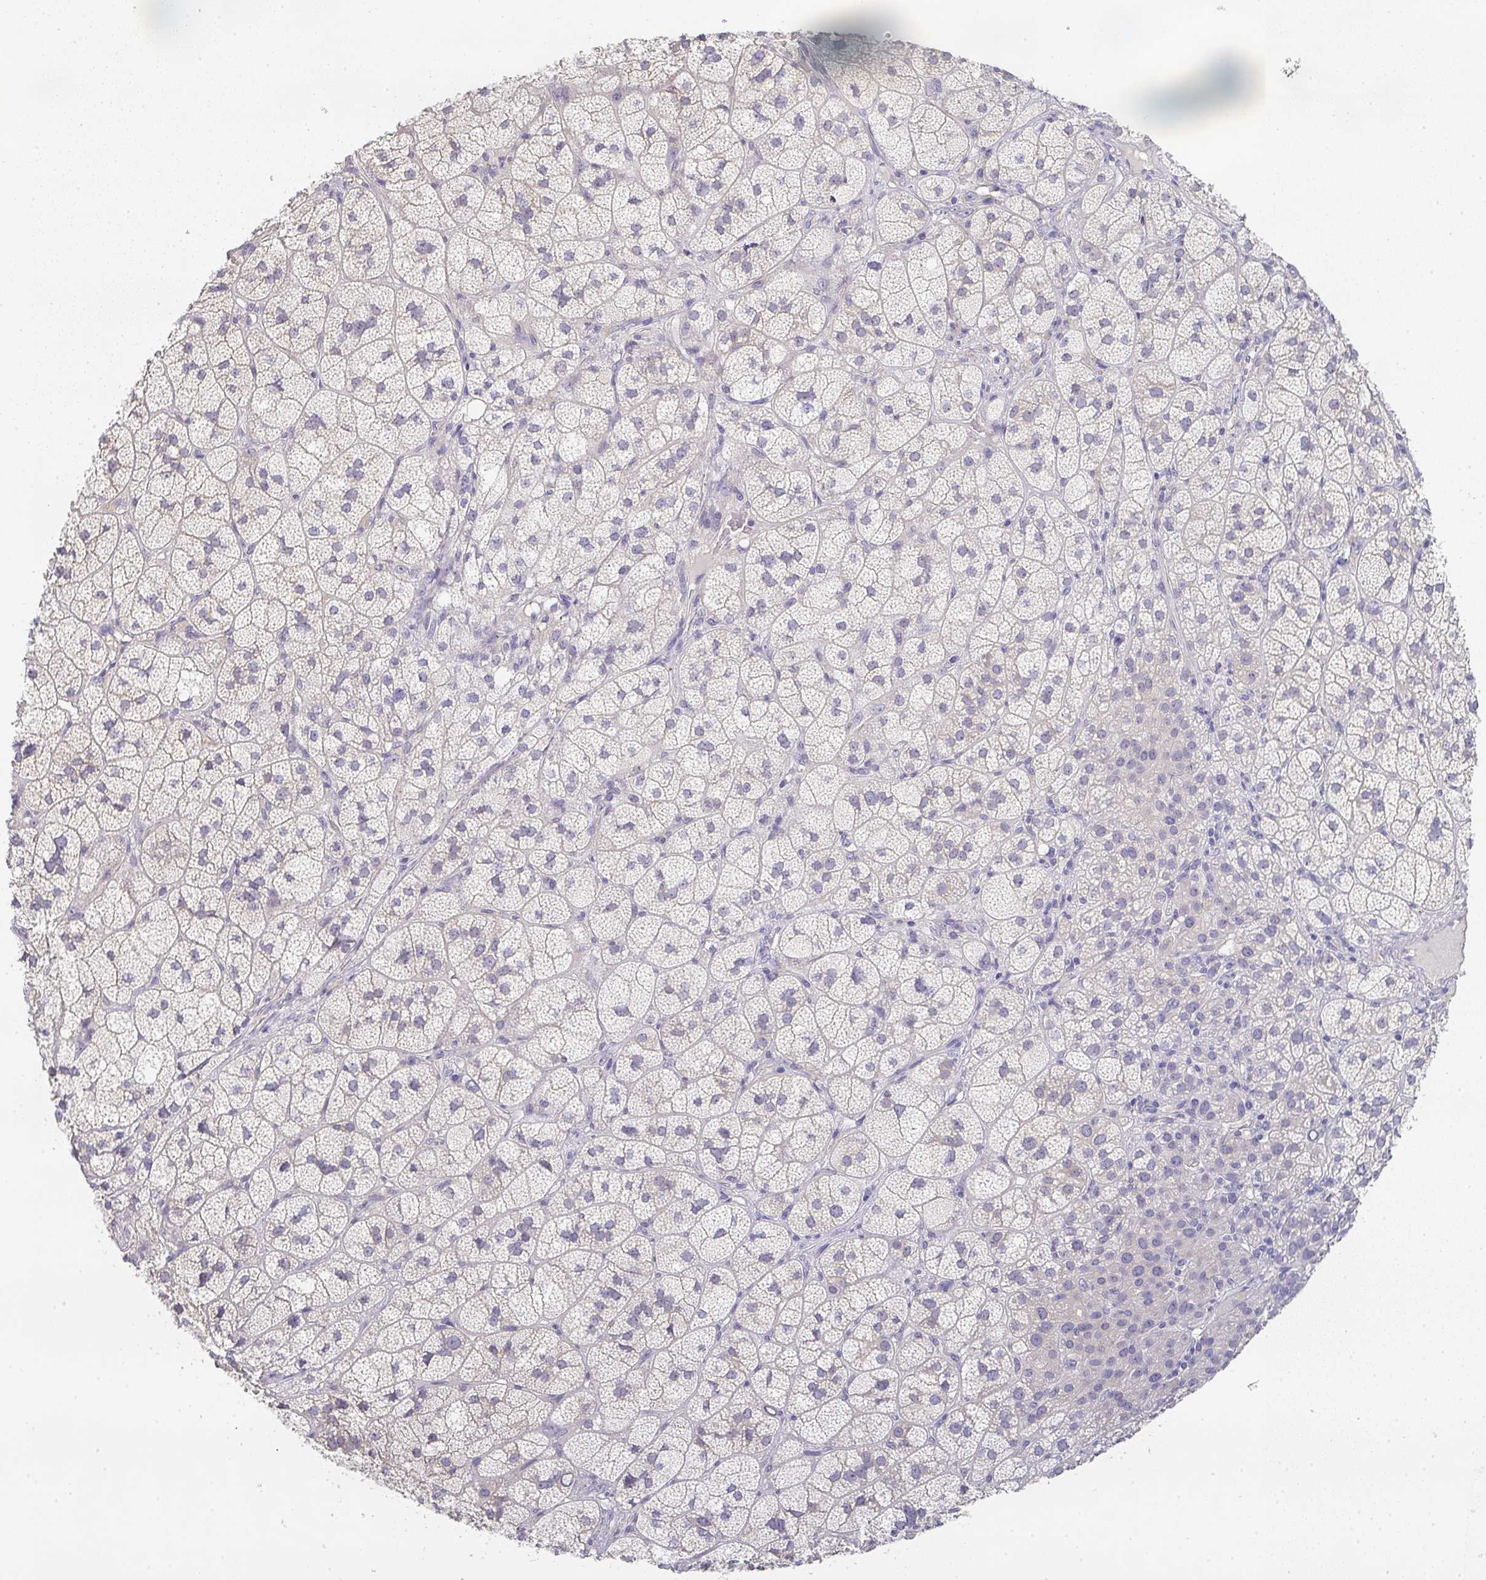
{"staining": {"intensity": "weak", "quantity": "<25%", "location": "cytoplasmic/membranous"}, "tissue": "adrenal gland", "cell_type": "Glandular cells", "image_type": "normal", "snomed": [{"axis": "morphology", "description": "Normal tissue, NOS"}, {"axis": "topography", "description": "Adrenal gland"}], "caption": "Immunohistochemical staining of normal adrenal gland exhibits no significant expression in glandular cells.", "gene": "CHMP5", "patient": {"sex": "female", "age": 60}}